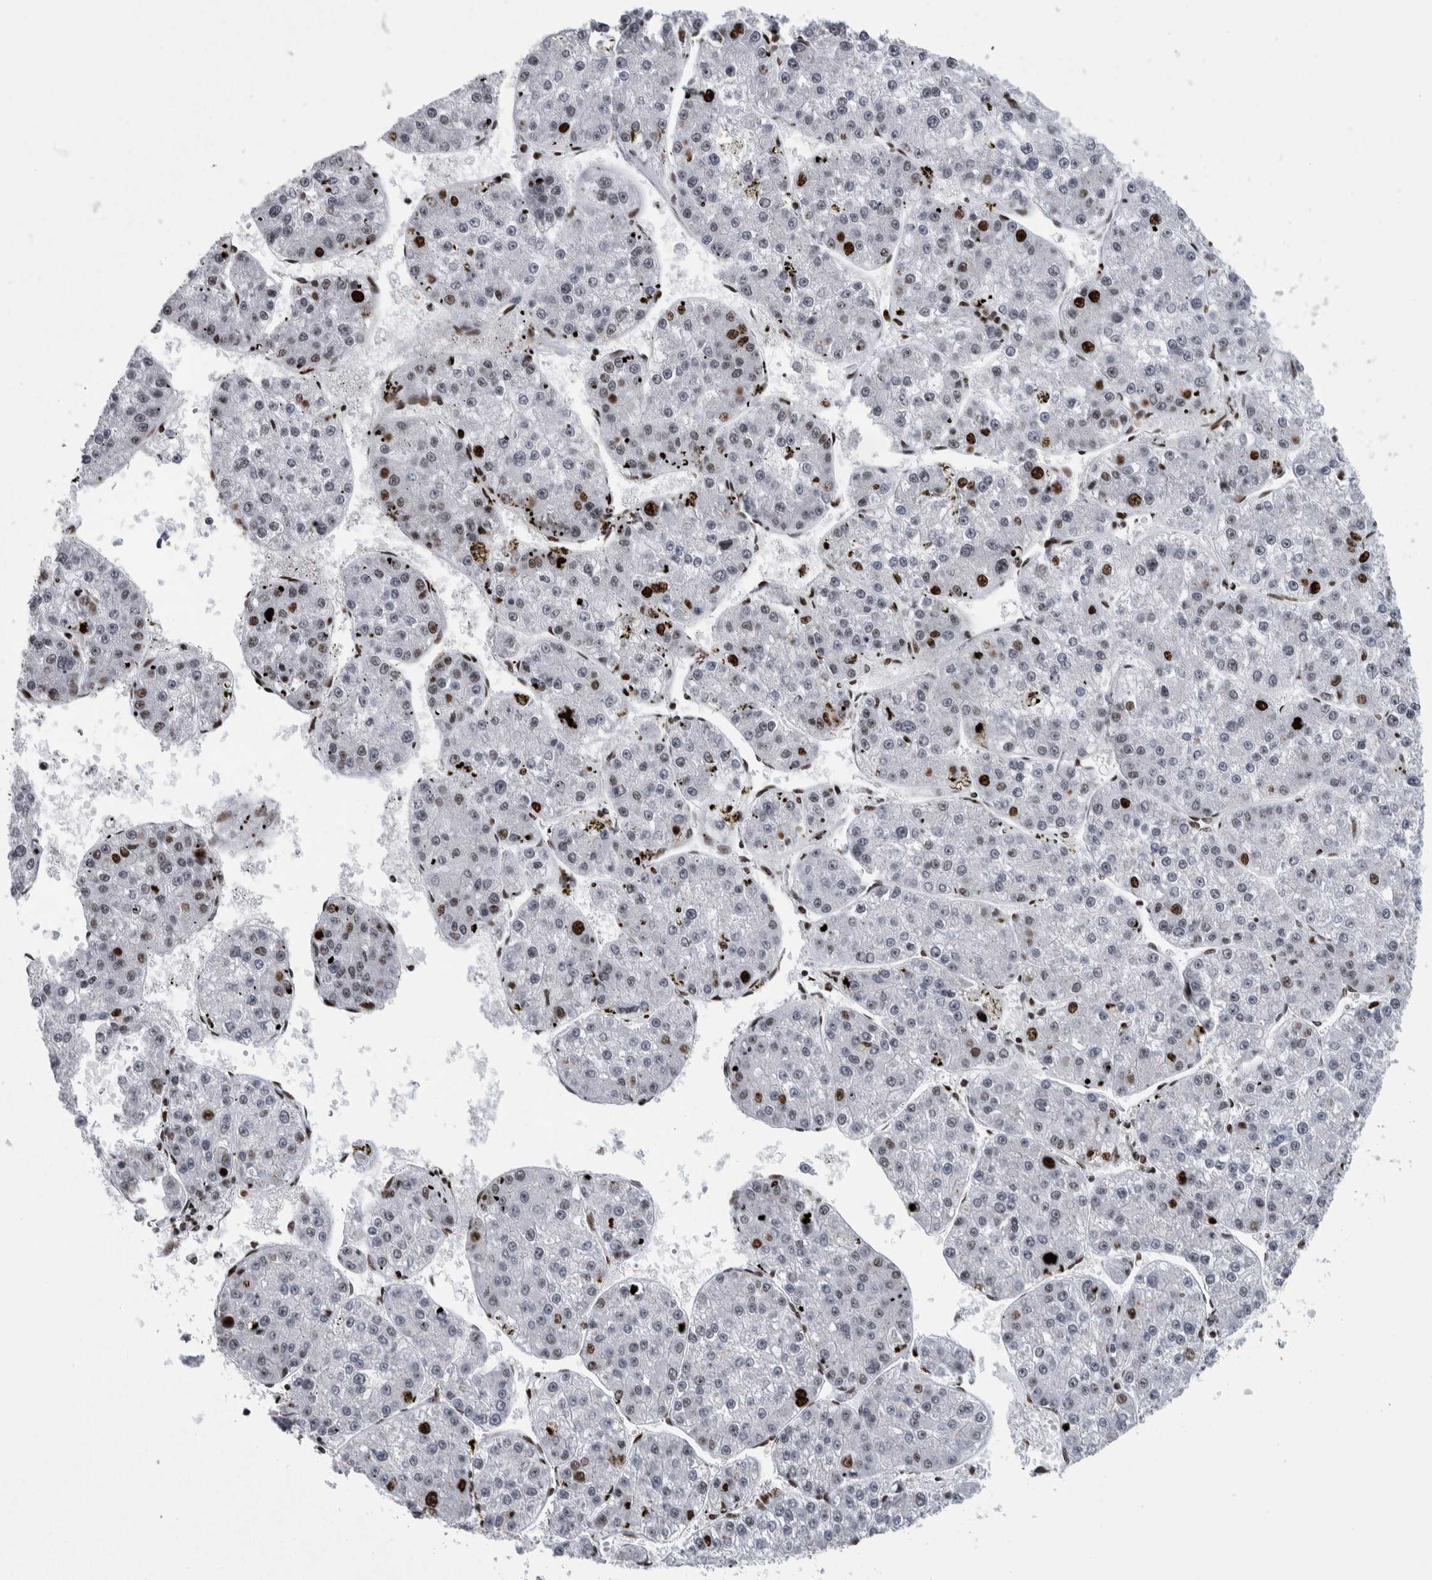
{"staining": {"intensity": "strong", "quantity": "<25%", "location": "nuclear"}, "tissue": "liver cancer", "cell_type": "Tumor cells", "image_type": "cancer", "snomed": [{"axis": "morphology", "description": "Carcinoma, Hepatocellular, NOS"}, {"axis": "topography", "description": "Liver"}], "caption": "Strong nuclear protein staining is appreciated in about <25% of tumor cells in liver cancer (hepatocellular carcinoma).", "gene": "TOP2B", "patient": {"sex": "female", "age": 73}}